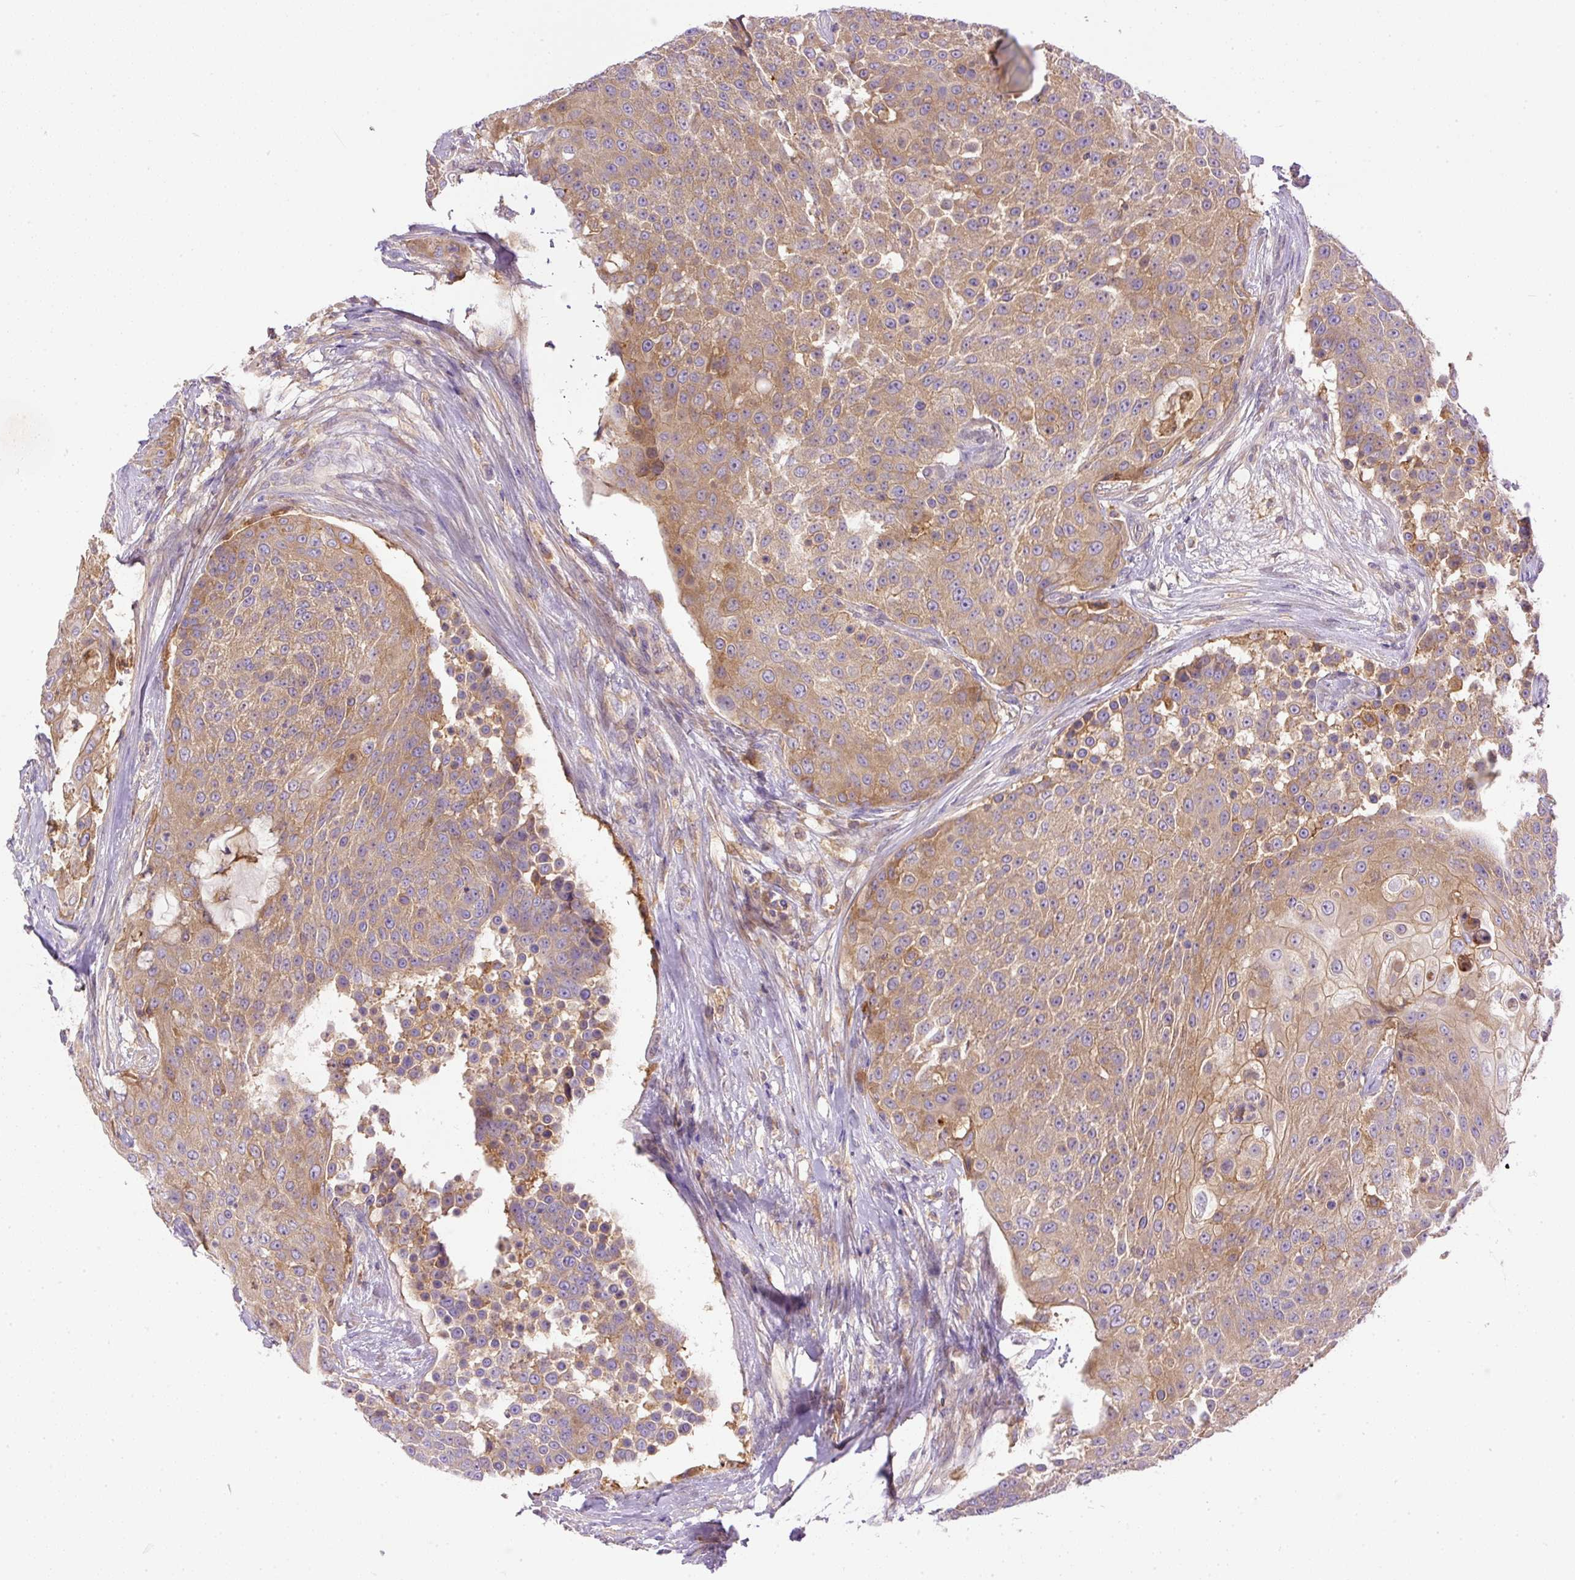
{"staining": {"intensity": "moderate", "quantity": ">75%", "location": "cytoplasmic/membranous"}, "tissue": "urothelial cancer", "cell_type": "Tumor cells", "image_type": "cancer", "snomed": [{"axis": "morphology", "description": "Urothelial carcinoma, High grade"}, {"axis": "topography", "description": "Urinary bladder"}], "caption": "An immunohistochemistry (IHC) image of tumor tissue is shown. Protein staining in brown labels moderate cytoplasmic/membranous positivity in high-grade urothelial carcinoma within tumor cells.", "gene": "DAPK1", "patient": {"sex": "female", "age": 63}}